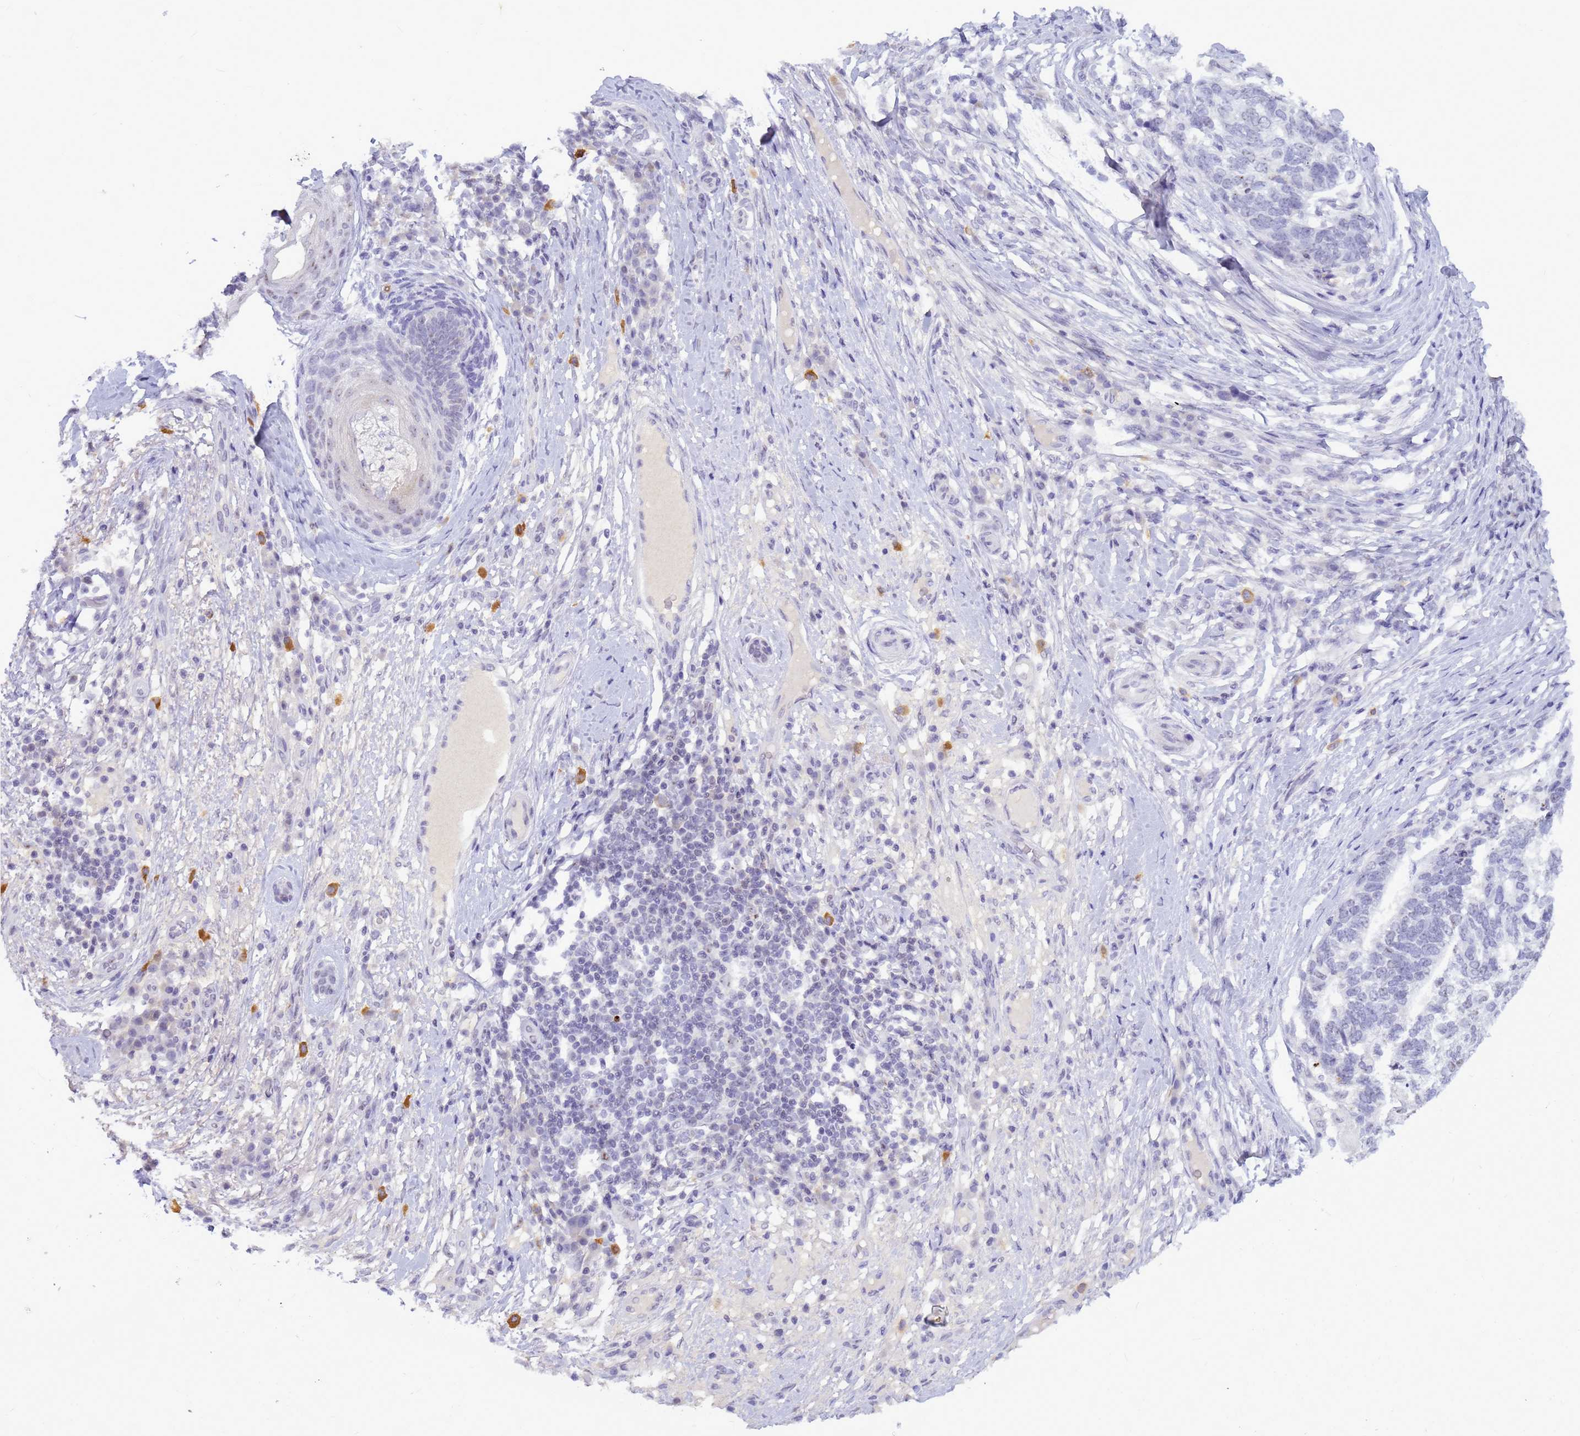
{"staining": {"intensity": "negative", "quantity": "none", "location": "none"}, "tissue": "skin cancer", "cell_type": "Tumor cells", "image_type": "cancer", "snomed": [{"axis": "morphology", "description": "Basal cell carcinoma"}, {"axis": "topography", "description": "Skin"}], "caption": "The IHC micrograph has no significant expression in tumor cells of skin cancer tissue. (DAB (3,3'-diaminobenzidine) IHC with hematoxylin counter stain).", "gene": "DMRTC2", "patient": {"sex": "female", "age": 65}}